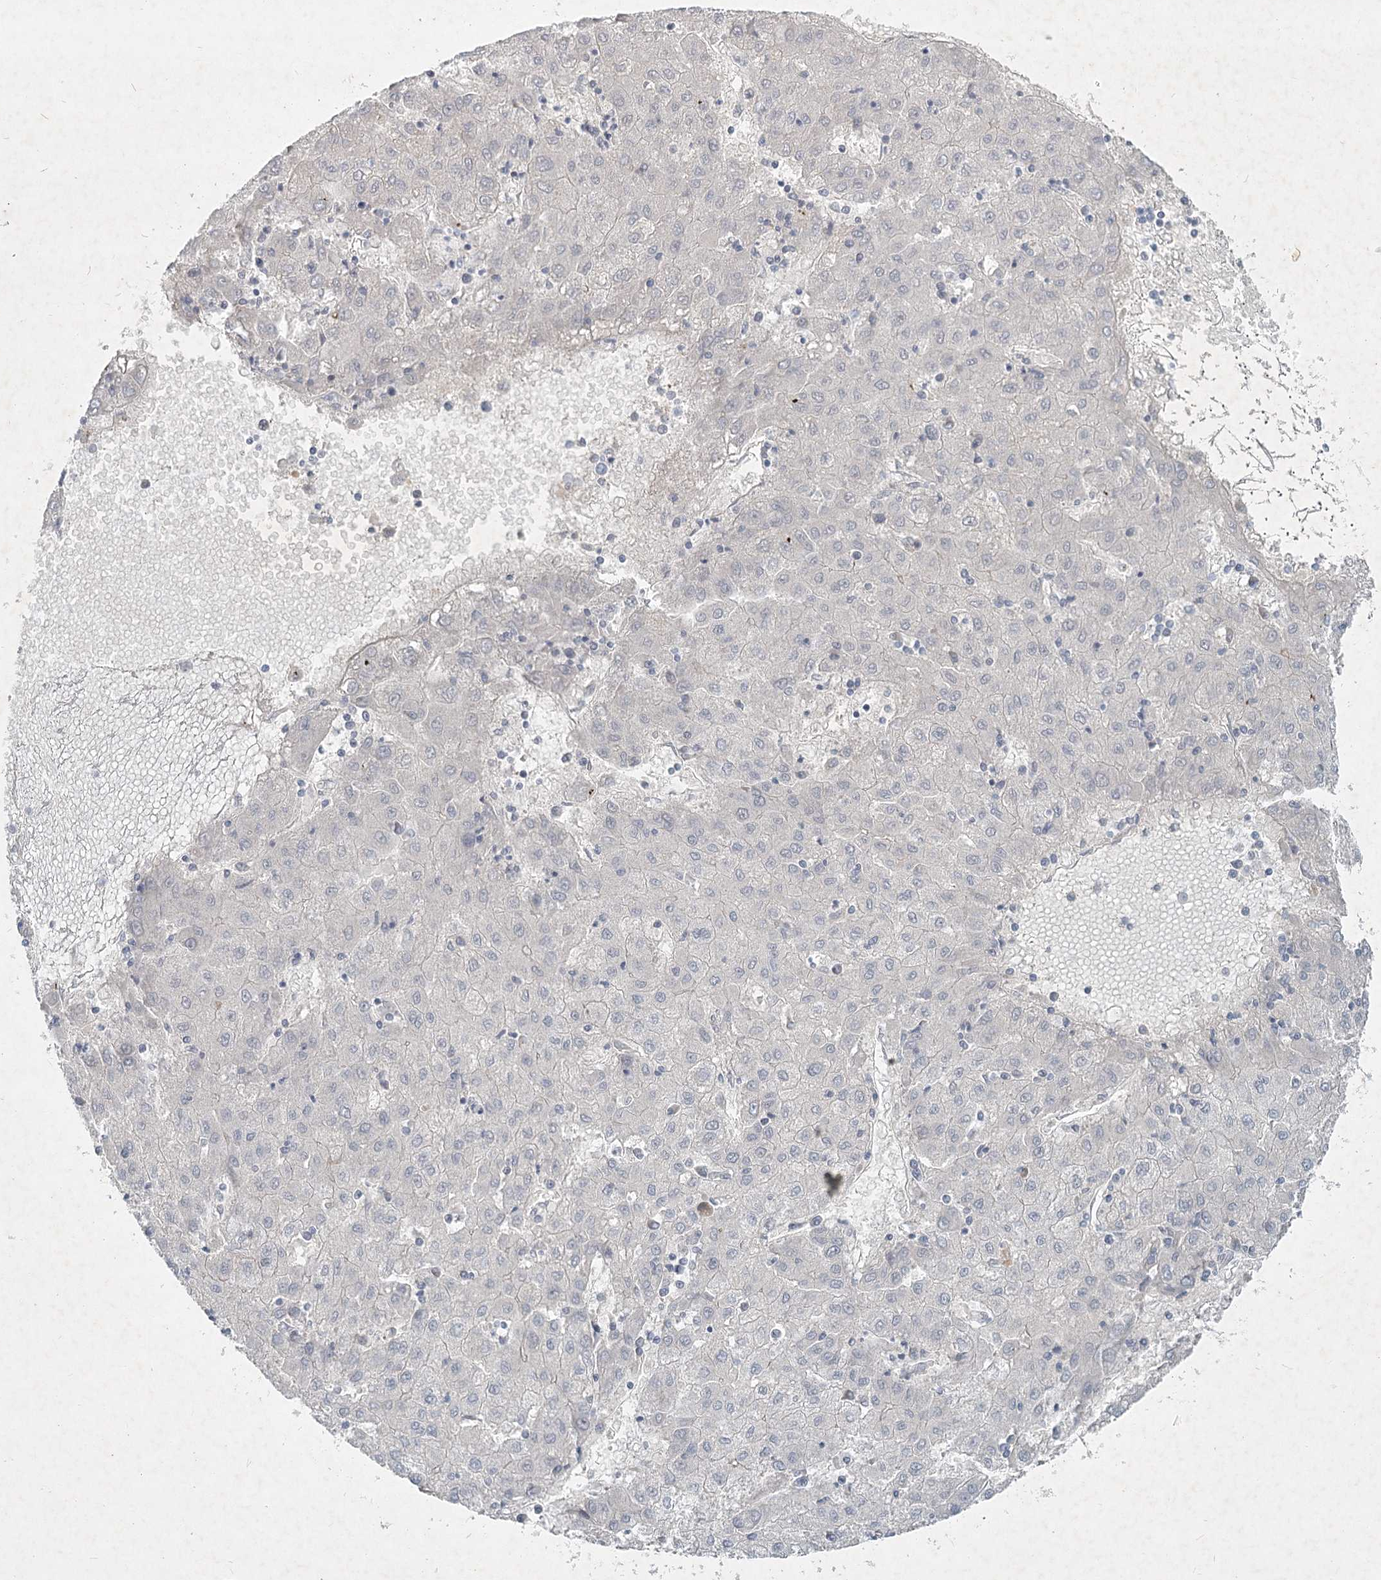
{"staining": {"intensity": "negative", "quantity": "none", "location": "none"}, "tissue": "liver cancer", "cell_type": "Tumor cells", "image_type": "cancer", "snomed": [{"axis": "morphology", "description": "Carcinoma, Hepatocellular, NOS"}, {"axis": "topography", "description": "Liver"}], "caption": "High magnification brightfield microscopy of hepatocellular carcinoma (liver) stained with DAB (brown) and counterstained with hematoxylin (blue): tumor cells show no significant expression. The staining is performed using DAB (3,3'-diaminobenzidine) brown chromogen with nuclei counter-stained in using hematoxylin.", "gene": "DNMBP", "patient": {"sex": "male", "age": 72}}